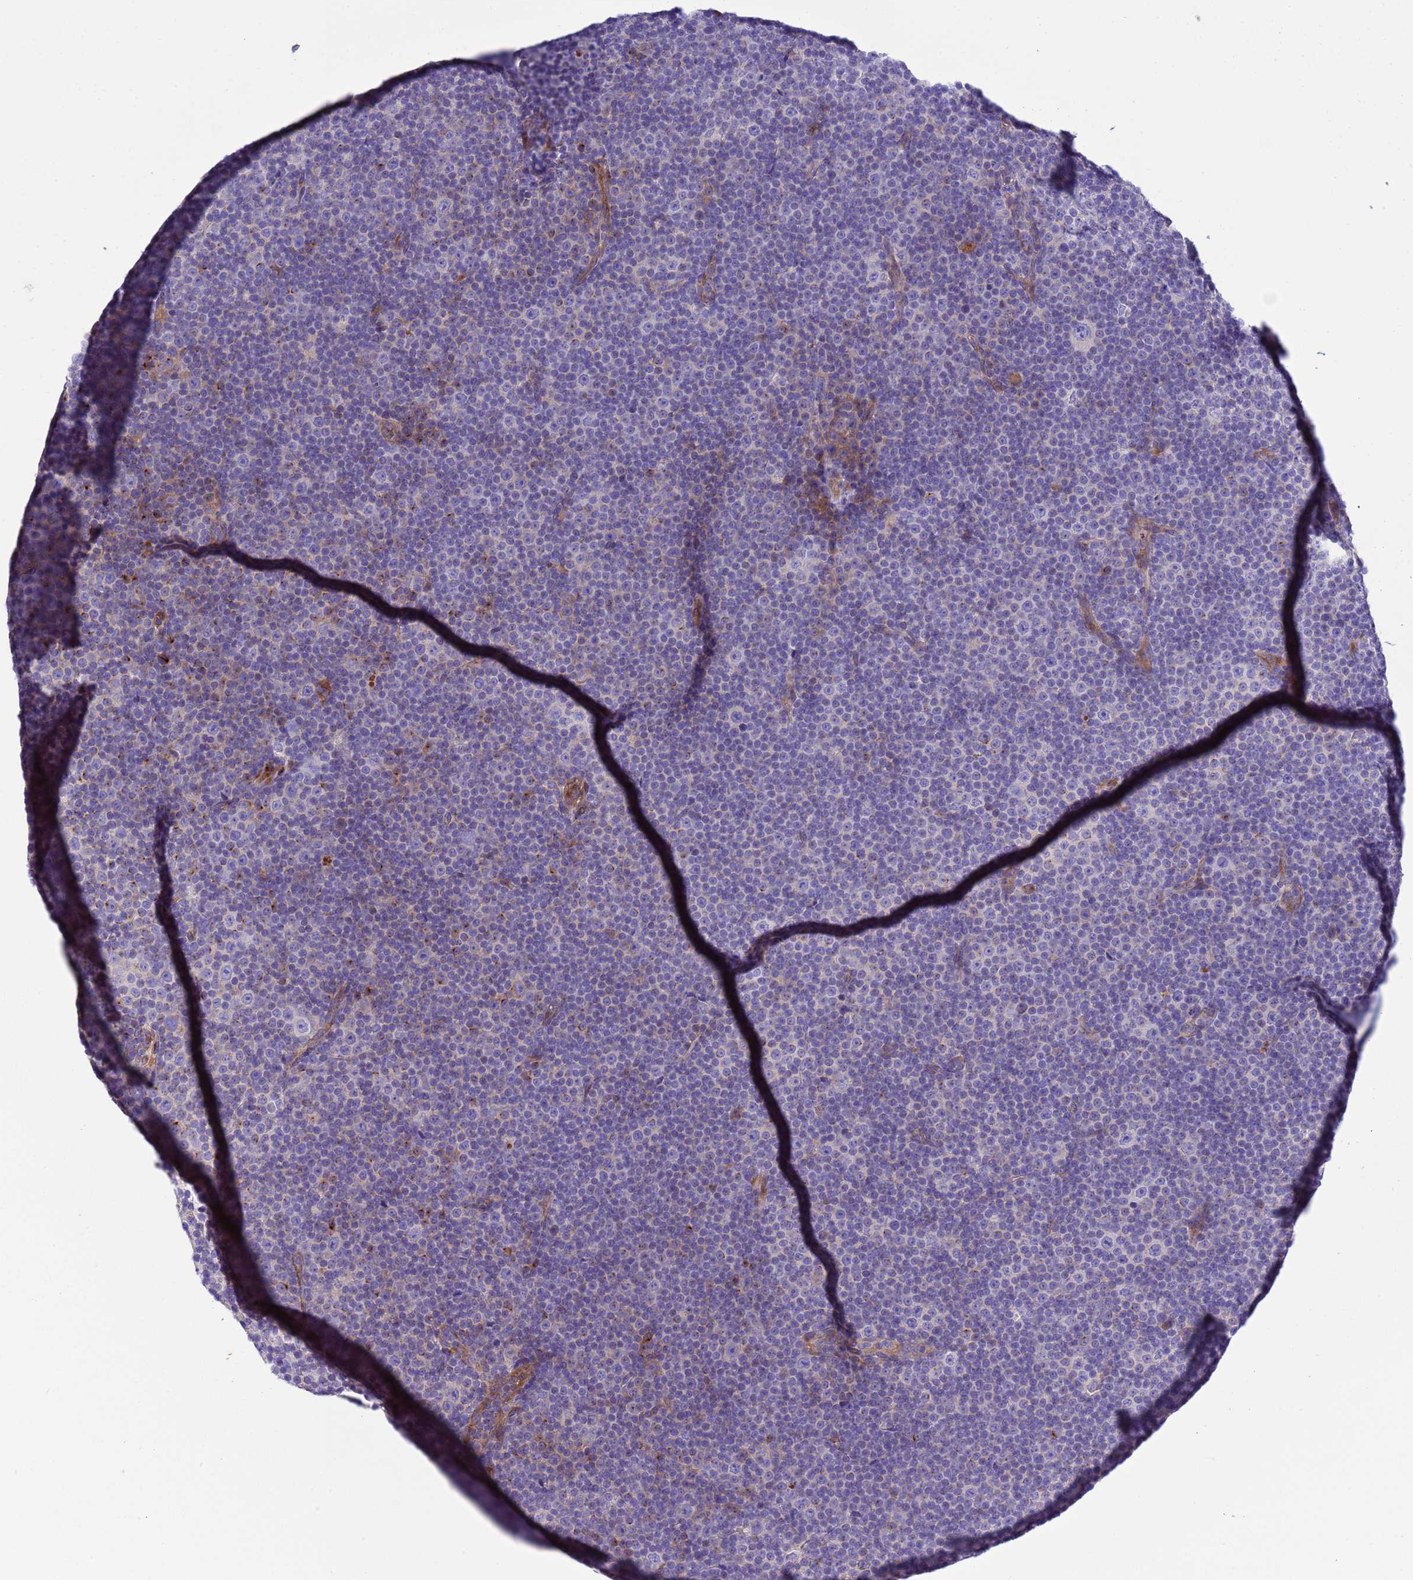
{"staining": {"intensity": "negative", "quantity": "none", "location": "none"}, "tissue": "lymphoma", "cell_type": "Tumor cells", "image_type": "cancer", "snomed": [{"axis": "morphology", "description": "Malignant lymphoma, non-Hodgkin's type, Low grade"}, {"axis": "topography", "description": "Lymph node"}], "caption": "Lymphoma was stained to show a protein in brown. There is no significant expression in tumor cells.", "gene": "KICS2", "patient": {"sex": "female", "age": 67}}